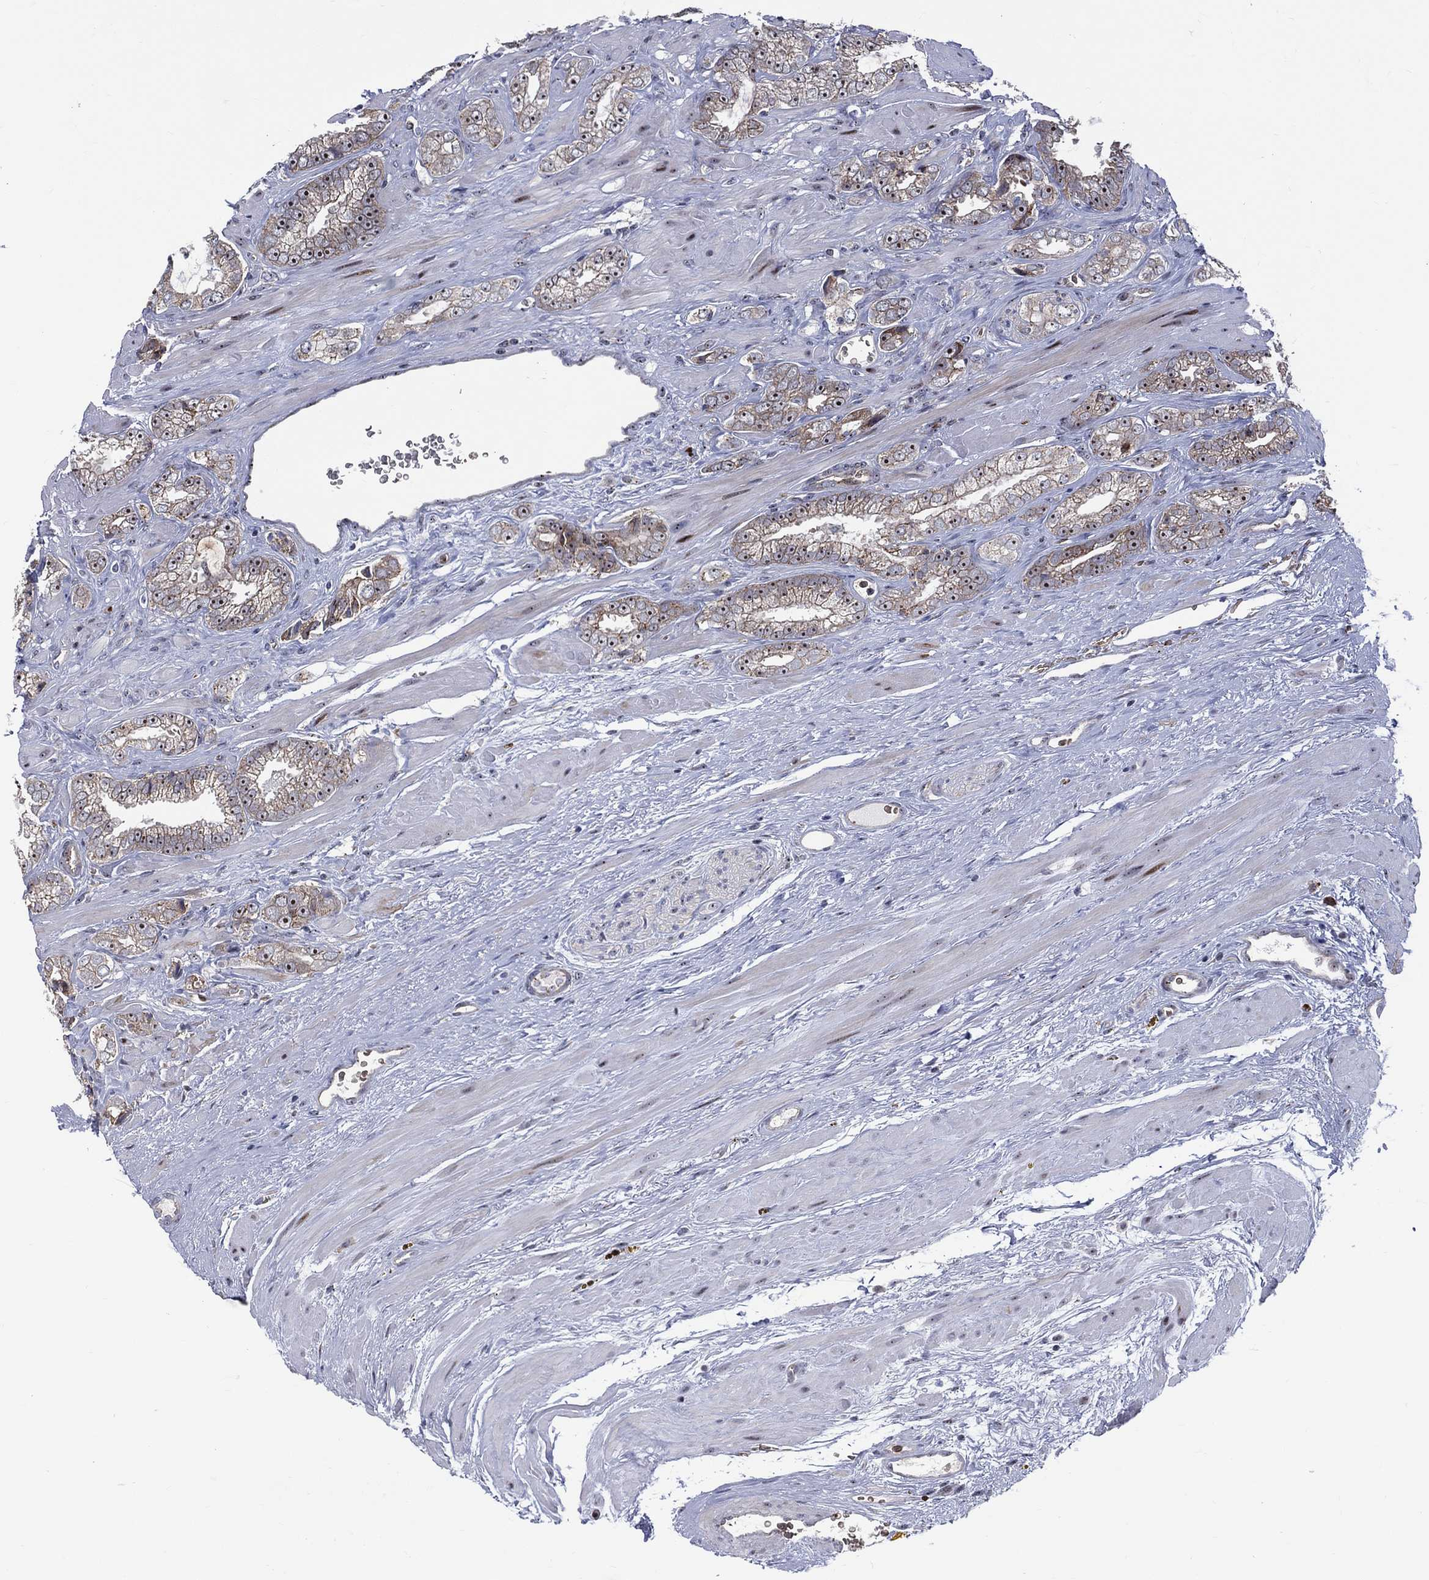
{"staining": {"intensity": "moderate", "quantity": ">75%", "location": "cytoplasmic/membranous"}, "tissue": "prostate cancer", "cell_type": "Tumor cells", "image_type": "cancer", "snomed": [{"axis": "morphology", "description": "Adenocarcinoma, NOS"}, {"axis": "topography", "description": "Prostate"}], "caption": "Human adenocarcinoma (prostate) stained with a protein marker demonstrates moderate staining in tumor cells.", "gene": "VHL", "patient": {"sex": "male", "age": 67}}